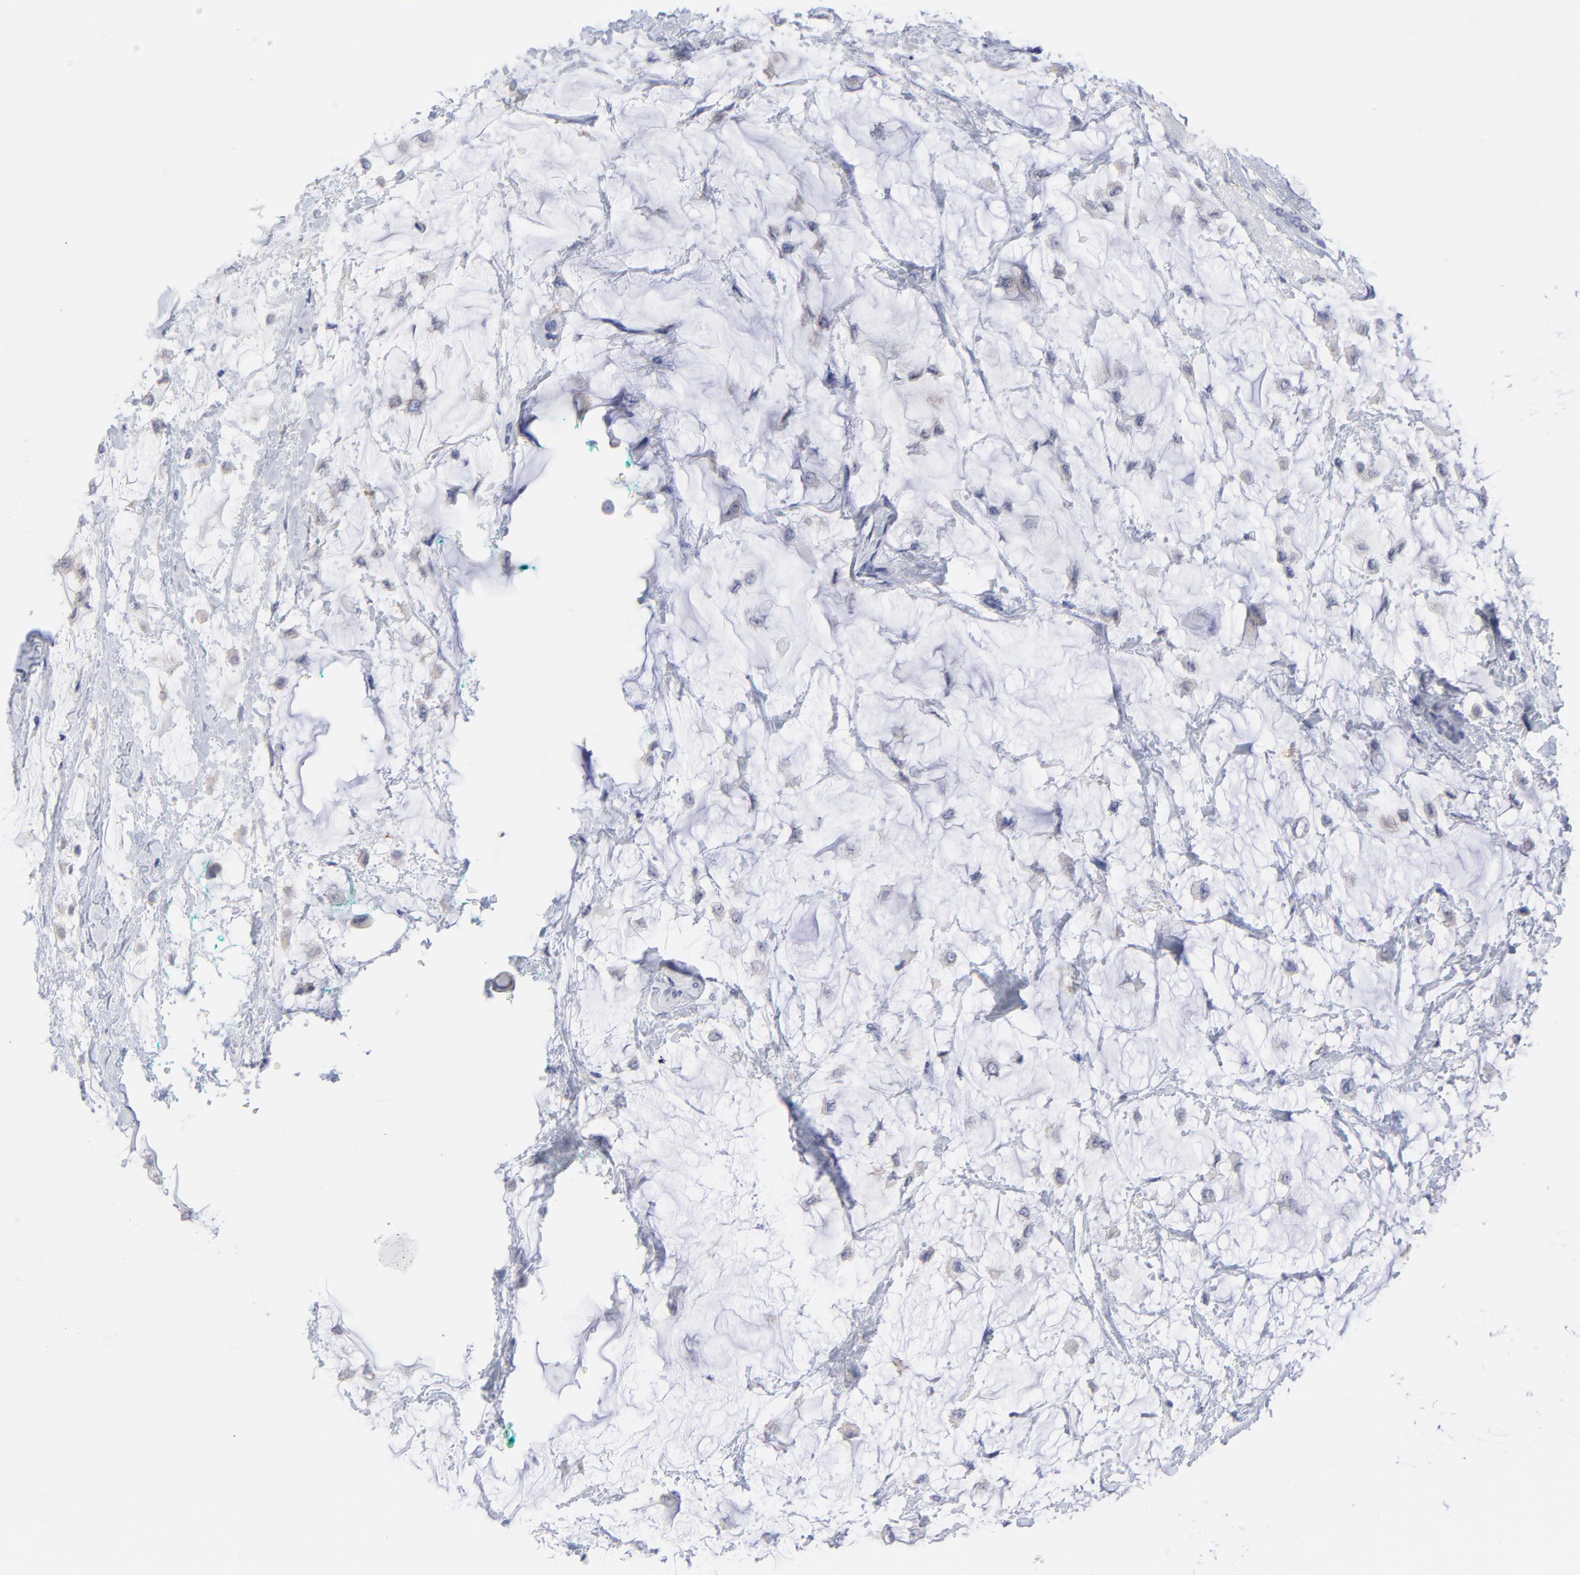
{"staining": {"intensity": "weak", "quantity": "<25%", "location": "cytoplasmic/membranous"}, "tissue": "breast cancer", "cell_type": "Tumor cells", "image_type": "cancer", "snomed": [{"axis": "morphology", "description": "Lobular carcinoma"}, {"axis": "topography", "description": "Breast"}], "caption": "There is no significant expression in tumor cells of breast lobular carcinoma. (Stains: DAB (3,3'-diaminobenzidine) immunohistochemistry with hematoxylin counter stain, Microscopy: brightfield microscopy at high magnification).", "gene": "DUSP9", "patient": {"sex": "female", "age": 85}}